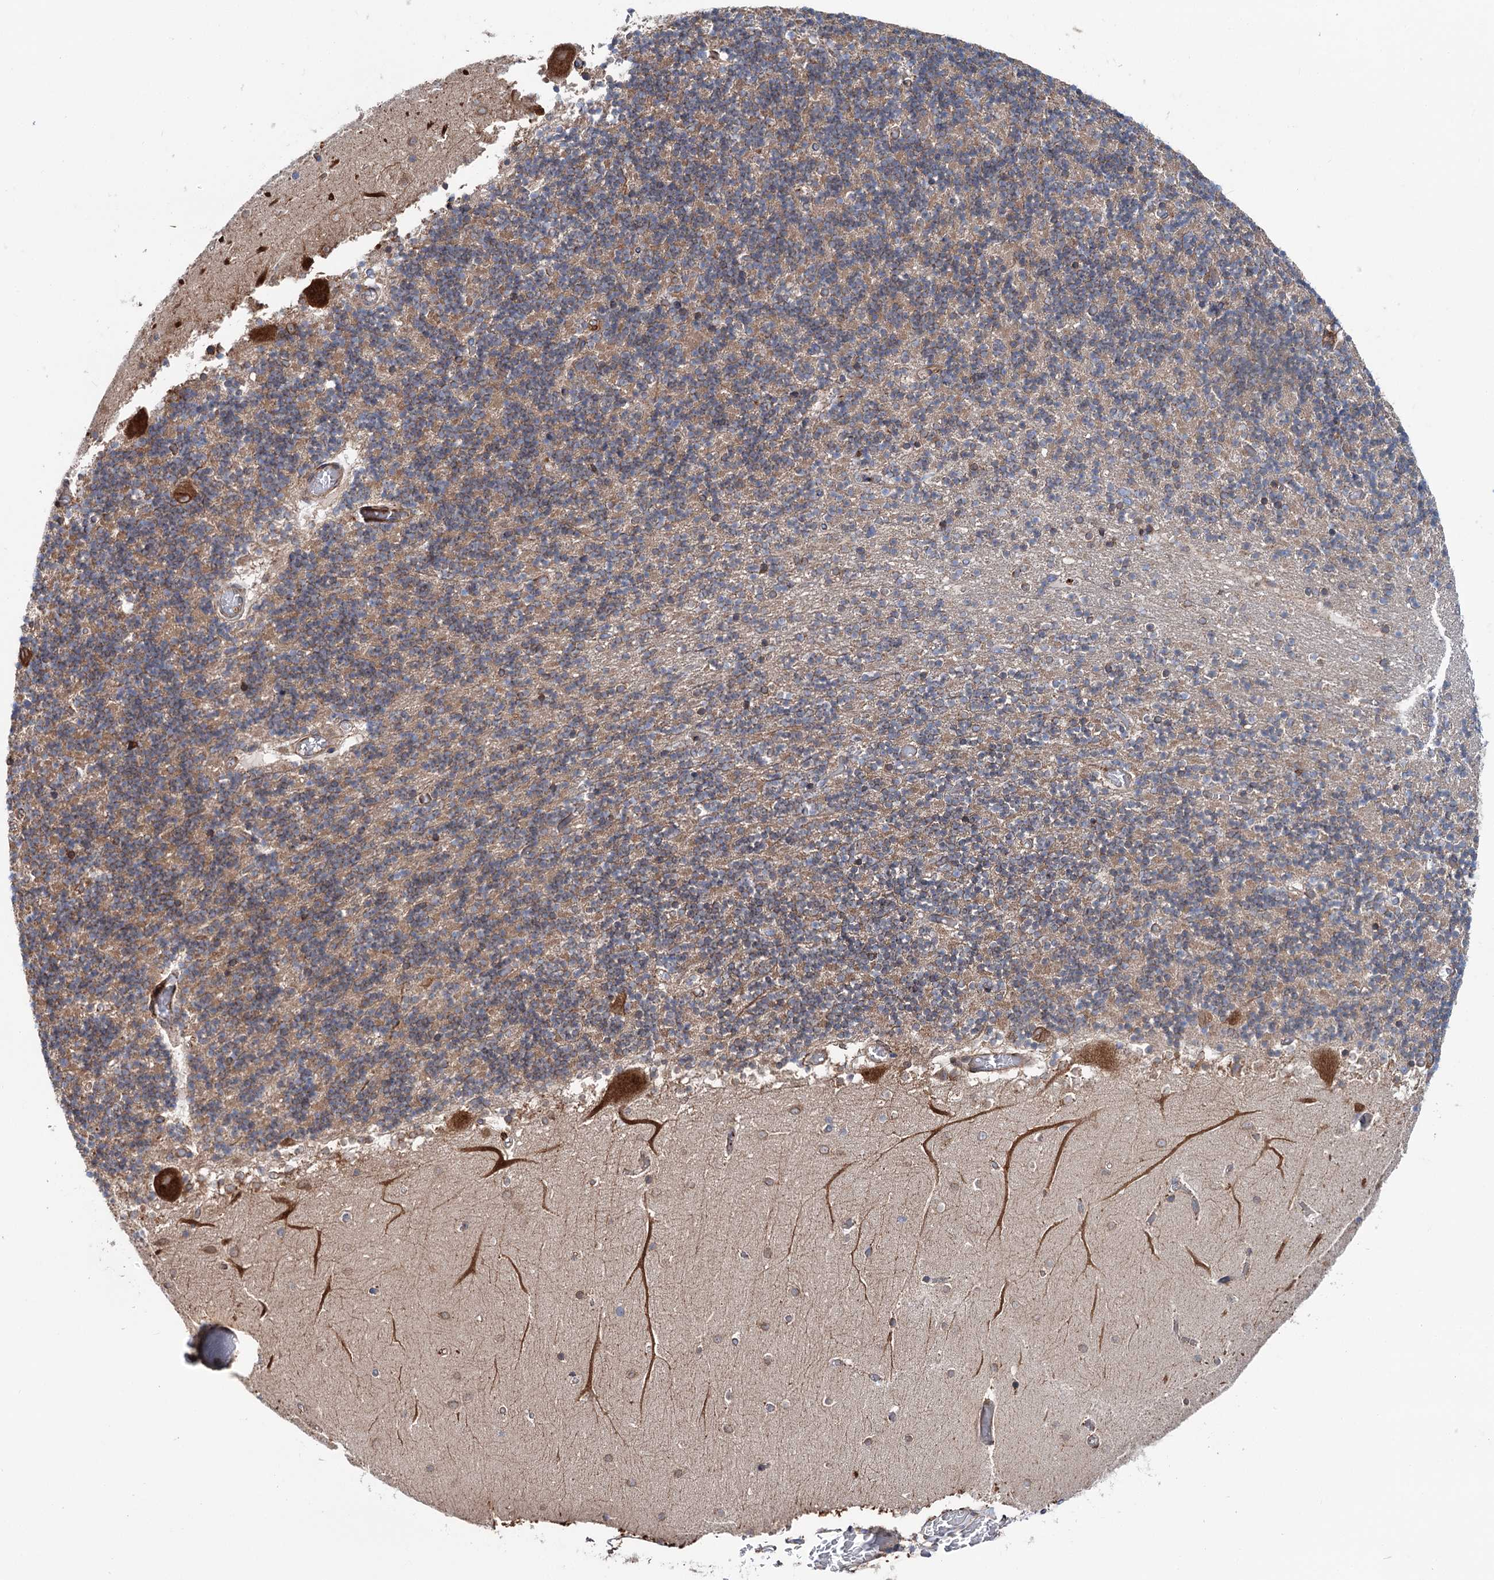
{"staining": {"intensity": "moderate", "quantity": "25%-75%", "location": "cytoplasmic/membranous"}, "tissue": "cerebellum", "cell_type": "Cells in granular layer", "image_type": "normal", "snomed": [{"axis": "morphology", "description": "Normal tissue, NOS"}, {"axis": "topography", "description": "Cerebellum"}], "caption": "Brown immunohistochemical staining in unremarkable human cerebellum displays moderate cytoplasmic/membranous staining in about 25%-75% of cells in granular layer.", "gene": "PTDSS2", "patient": {"sex": "female", "age": 28}}